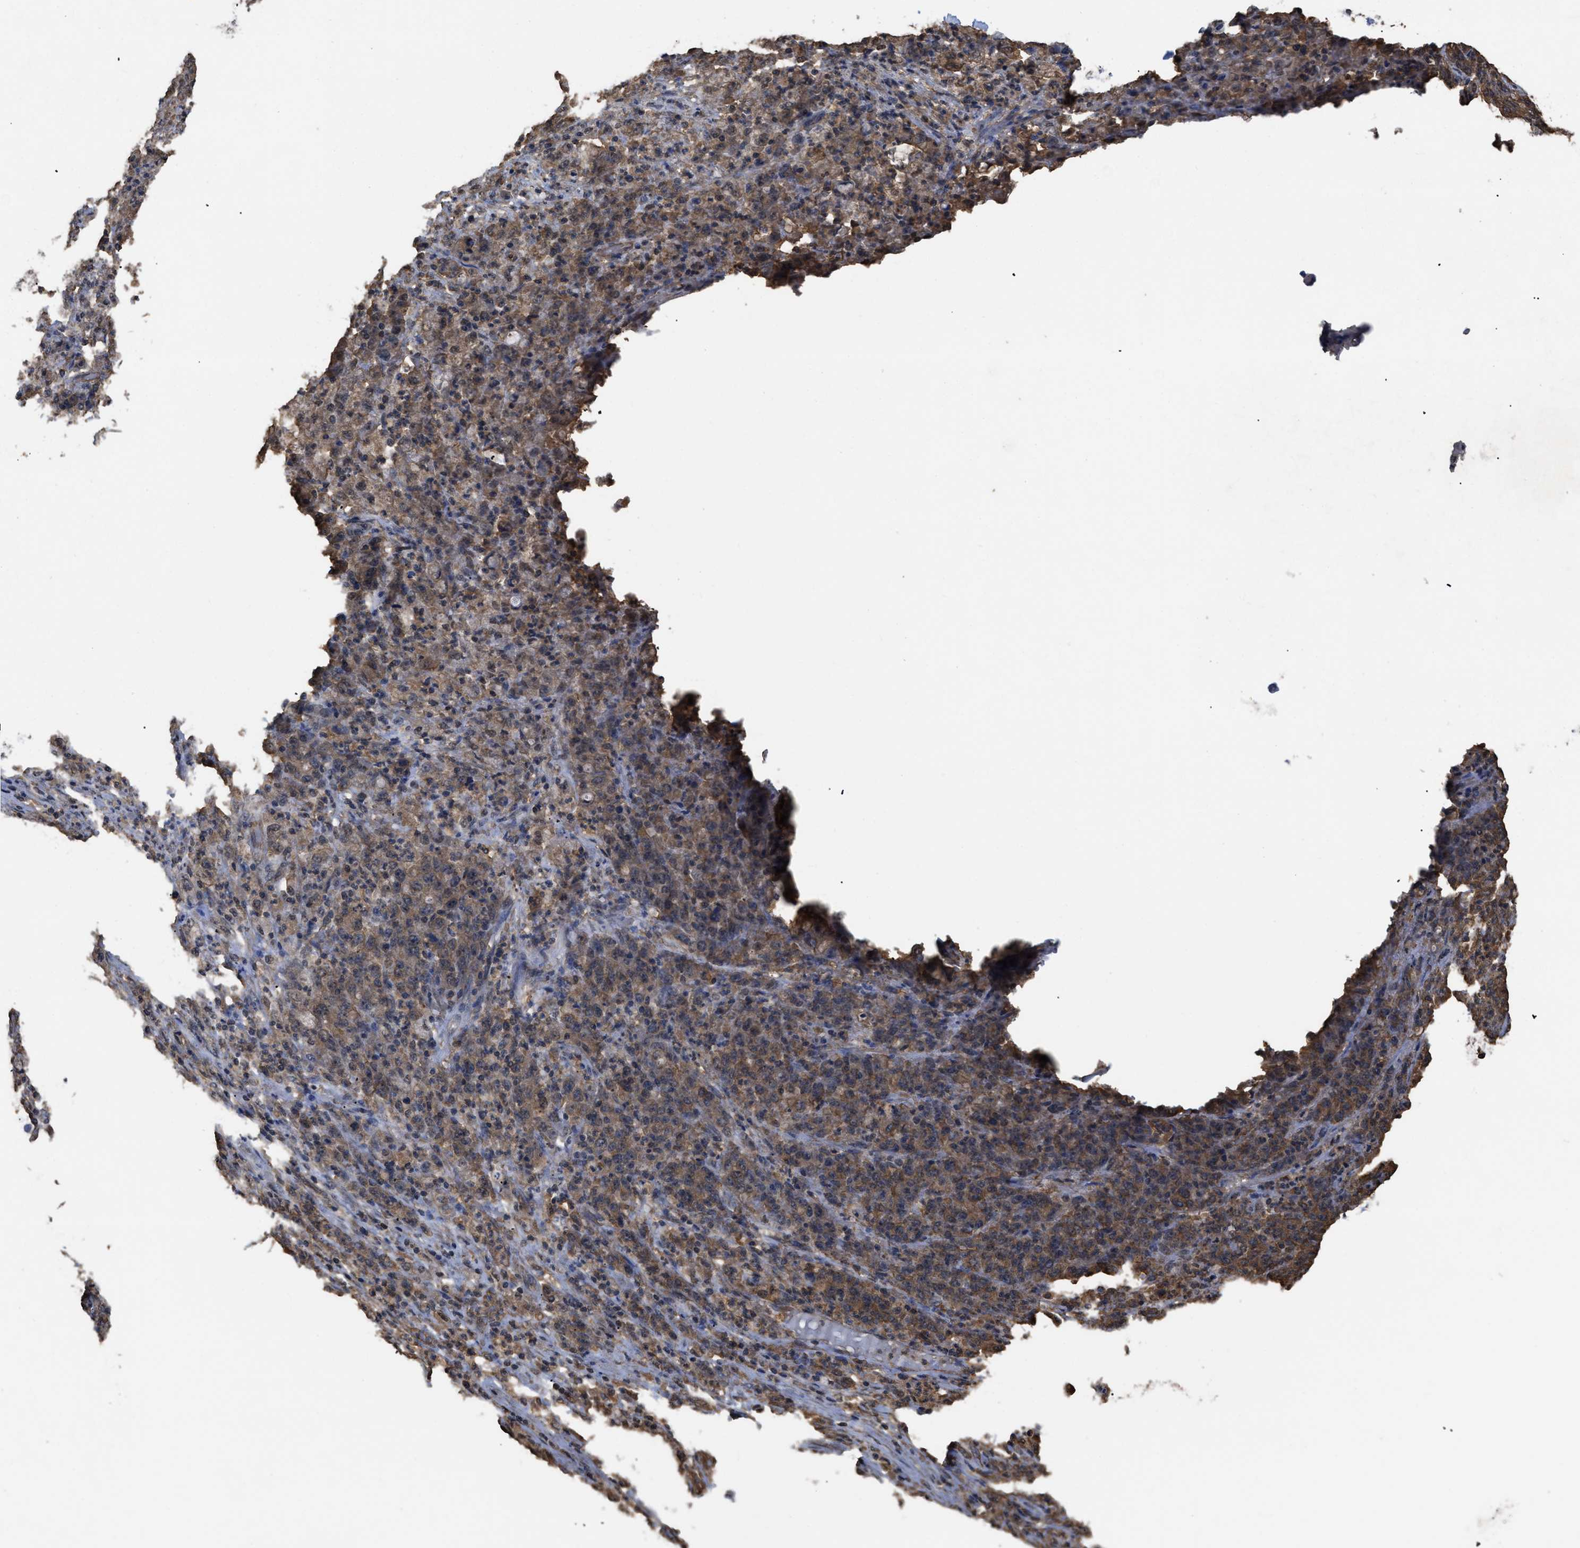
{"staining": {"intensity": "moderate", "quantity": ">75%", "location": "cytoplasmic/membranous"}, "tissue": "stomach cancer", "cell_type": "Tumor cells", "image_type": "cancer", "snomed": [{"axis": "morphology", "description": "Adenocarcinoma, NOS"}, {"axis": "topography", "description": "Stomach, lower"}], "caption": "Protein expression analysis of human adenocarcinoma (stomach) reveals moderate cytoplasmic/membranous positivity in about >75% of tumor cells.", "gene": "CALM1", "patient": {"sex": "female", "age": 71}}